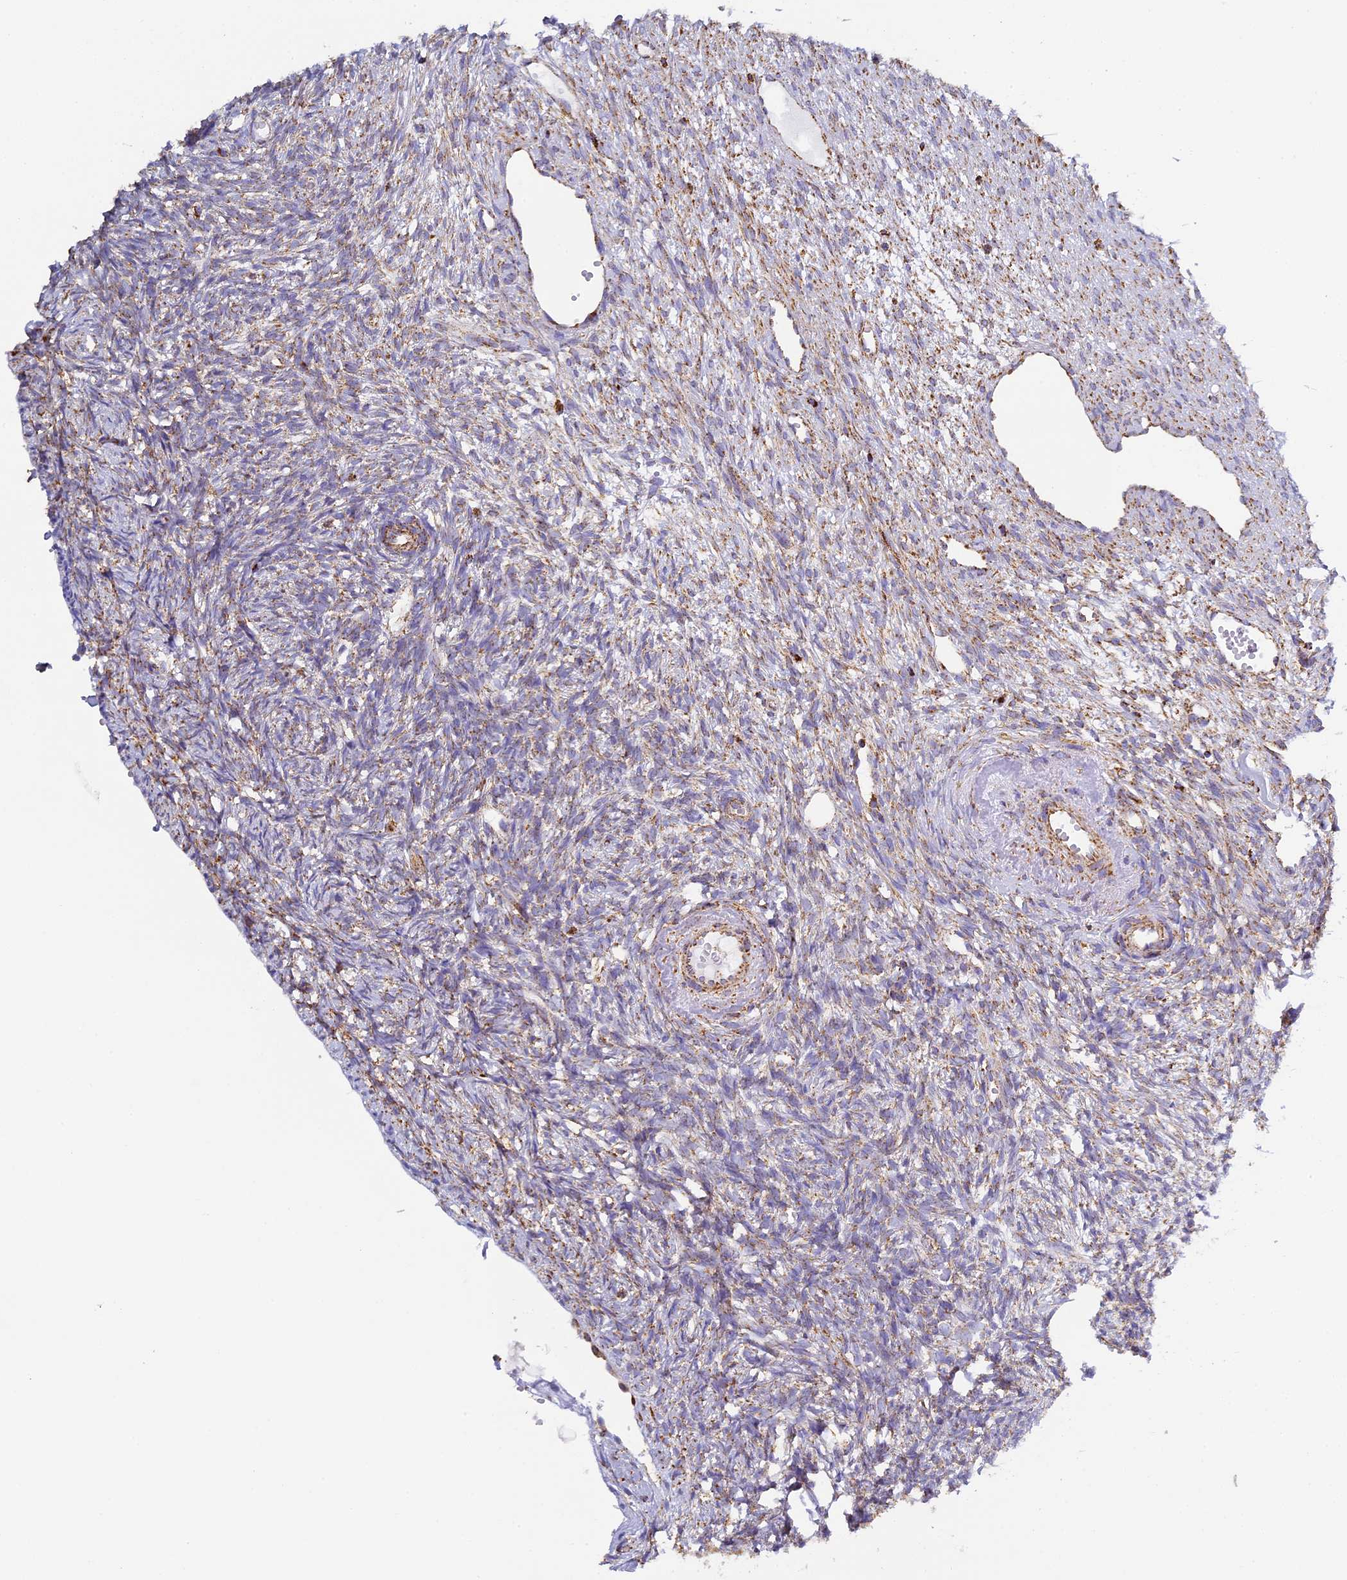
{"staining": {"intensity": "weak", "quantity": ">75%", "location": "cytoplasmic/membranous"}, "tissue": "ovary", "cell_type": "Ovarian stroma cells", "image_type": "normal", "snomed": [{"axis": "morphology", "description": "Normal tissue, NOS"}, {"axis": "topography", "description": "Ovary"}], "caption": "This micrograph demonstrates immunohistochemistry (IHC) staining of unremarkable ovary, with low weak cytoplasmic/membranous staining in about >75% of ovarian stroma cells.", "gene": "STK17A", "patient": {"sex": "female", "age": 51}}